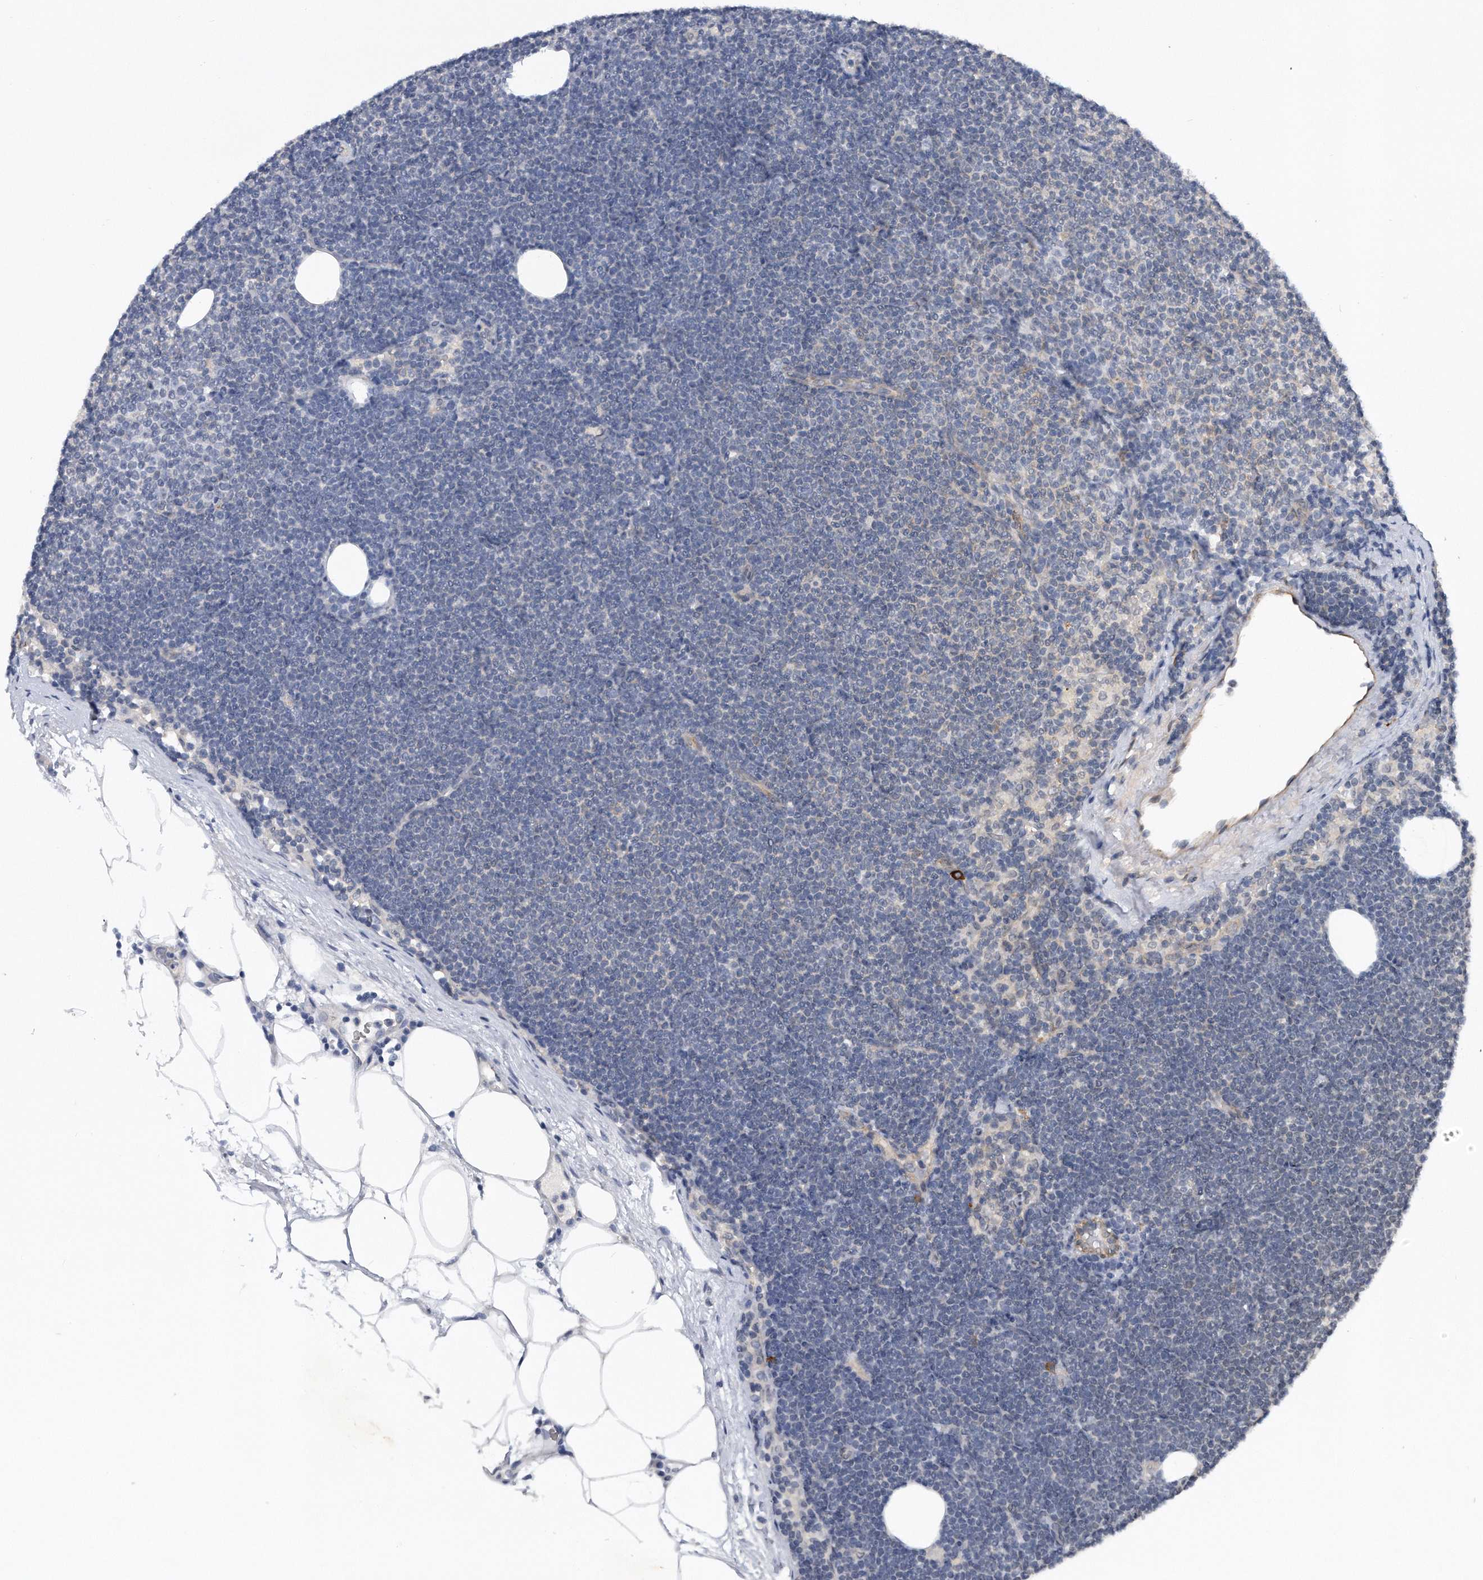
{"staining": {"intensity": "negative", "quantity": "none", "location": "none"}, "tissue": "lymphoma", "cell_type": "Tumor cells", "image_type": "cancer", "snomed": [{"axis": "morphology", "description": "Malignant lymphoma, non-Hodgkin's type, Low grade"}, {"axis": "topography", "description": "Lymph node"}], "caption": "Protein analysis of malignant lymphoma, non-Hodgkin's type (low-grade) shows no significant expression in tumor cells.", "gene": "TP53INP1", "patient": {"sex": "female", "age": 53}}